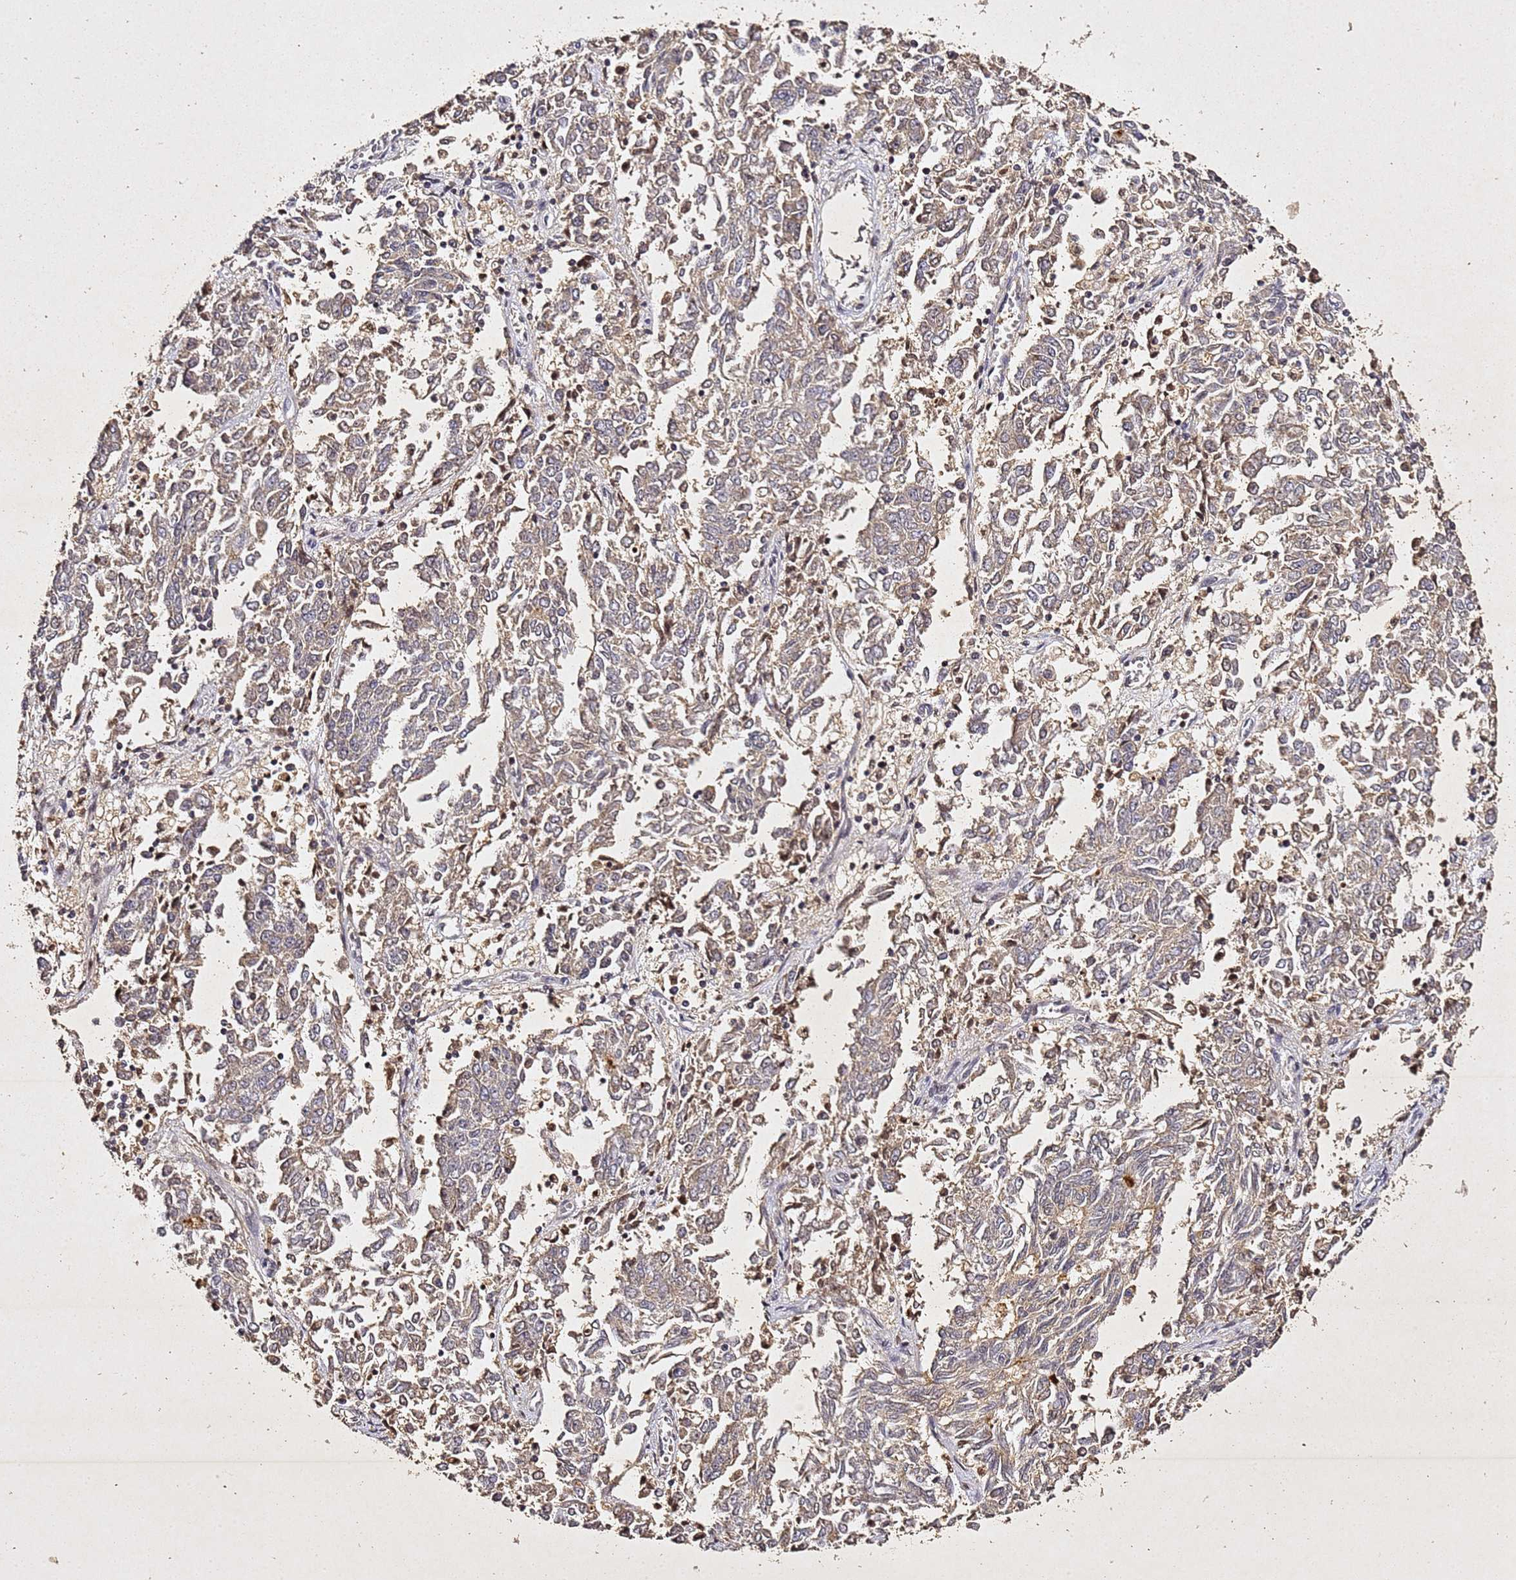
{"staining": {"intensity": "weak", "quantity": "25%-75%", "location": "cytoplasmic/membranous"}, "tissue": "endometrial cancer", "cell_type": "Tumor cells", "image_type": "cancer", "snomed": [{"axis": "morphology", "description": "Adenocarcinoma, NOS"}, {"axis": "topography", "description": "Endometrium"}], "caption": "Tumor cells display low levels of weak cytoplasmic/membranous positivity in approximately 25%-75% of cells in endometrial cancer (adenocarcinoma). (DAB IHC with brightfield microscopy, high magnification).", "gene": "SV2B", "patient": {"sex": "female", "age": 80}}